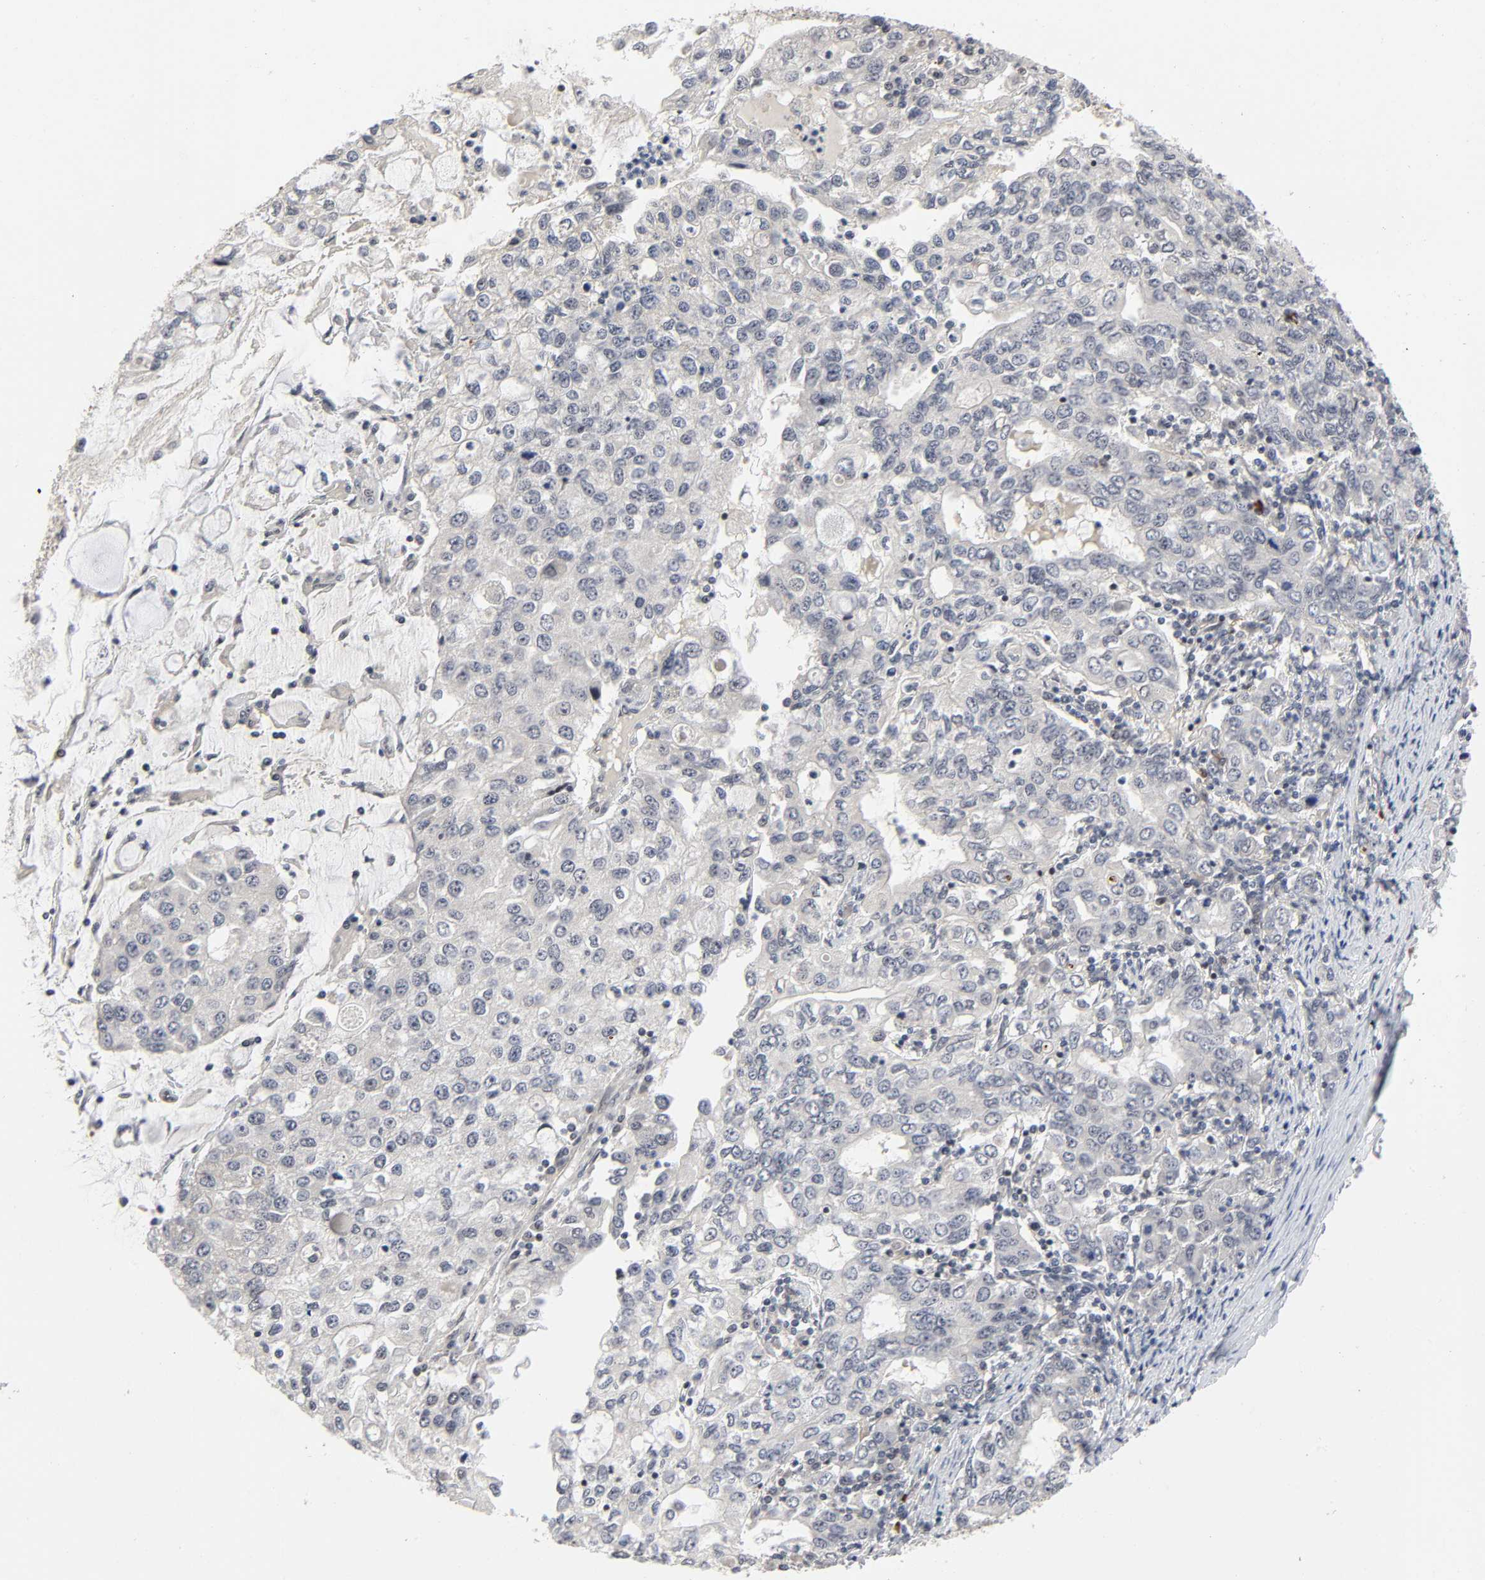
{"staining": {"intensity": "negative", "quantity": "none", "location": "none"}, "tissue": "stomach cancer", "cell_type": "Tumor cells", "image_type": "cancer", "snomed": [{"axis": "morphology", "description": "Adenocarcinoma, NOS"}, {"axis": "topography", "description": "Stomach, lower"}], "caption": "A high-resolution image shows immunohistochemistry staining of stomach cancer, which exhibits no significant expression in tumor cells.", "gene": "ZKSCAN8", "patient": {"sex": "female", "age": 72}}